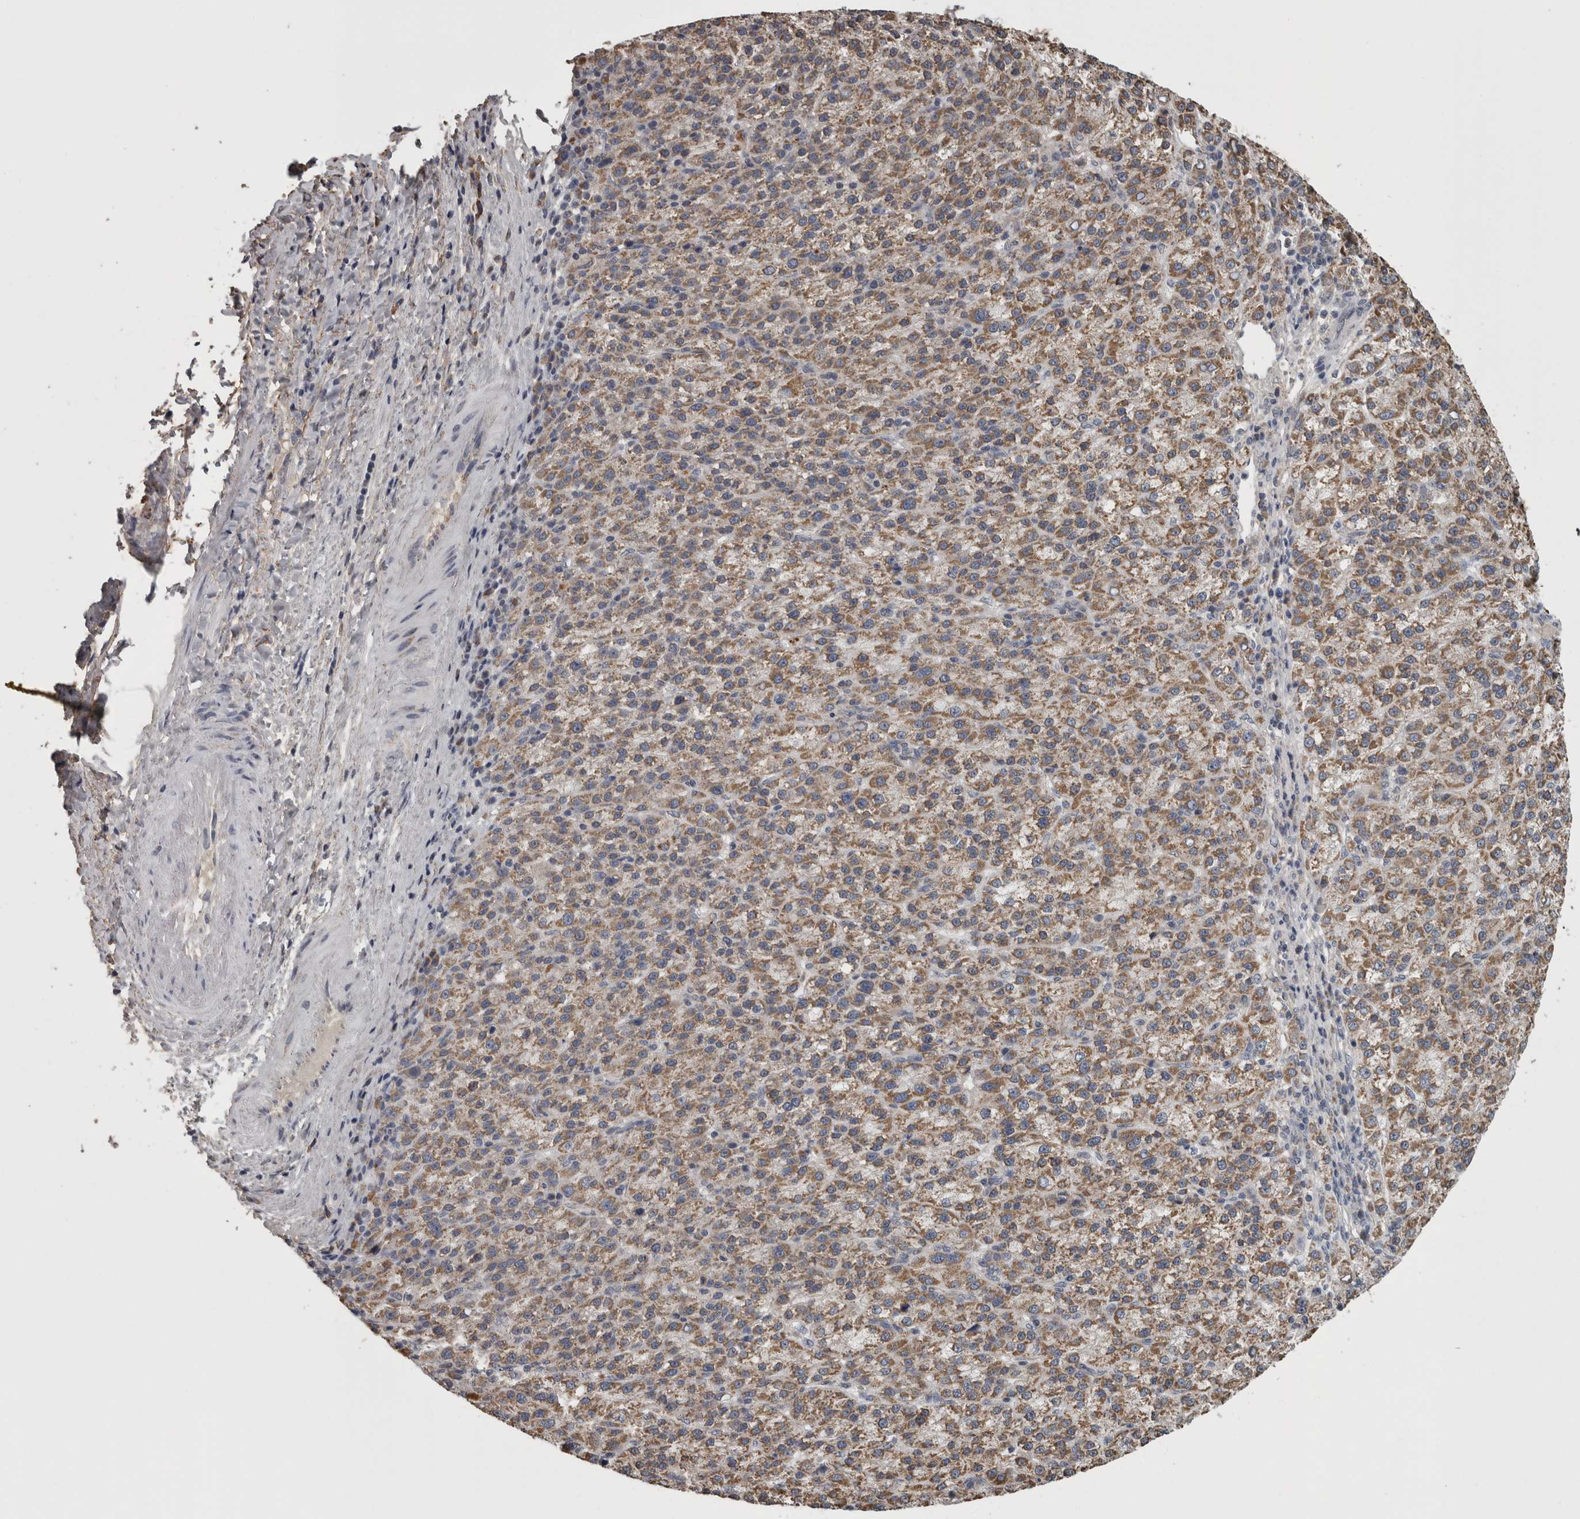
{"staining": {"intensity": "moderate", "quantity": ">75%", "location": "cytoplasmic/membranous"}, "tissue": "liver cancer", "cell_type": "Tumor cells", "image_type": "cancer", "snomed": [{"axis": "morphology", "description": "Carcinoma, Hepatocellular, NOS"}, {"axis": "topography", "description": "Liver"}], "caption": "Immunohistochemical staining of human liver cancer (hepatocellular carcinoma) shows medium levels of moderate cytoplasmic/membranous expression in about >75% of tumor cells.", "gene": "FRK", "patient": {"sex": "female", "age": 58}}